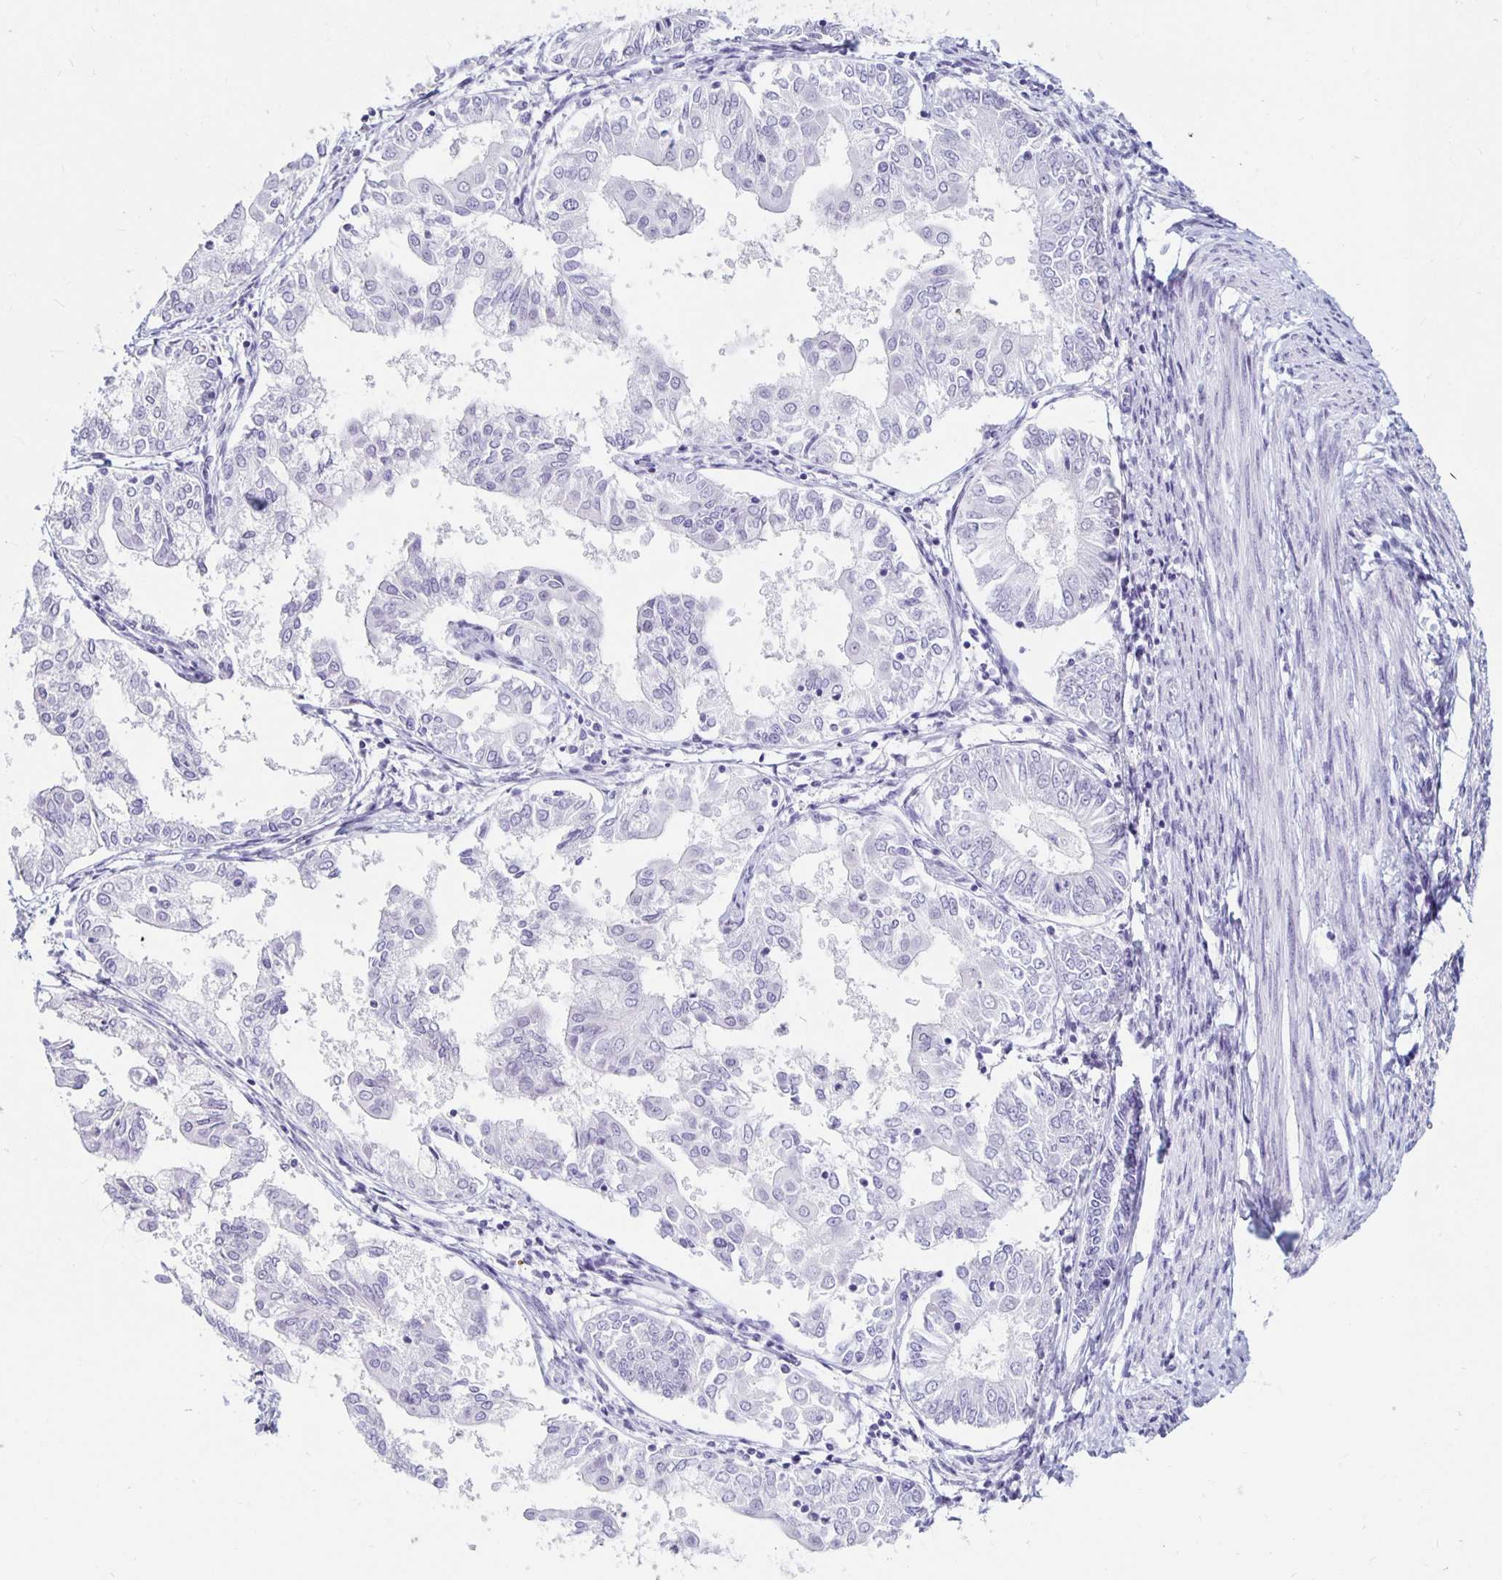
{"staining": {"intensity": "negative", "quantity": "none", "location": "none"}, "tissue": "endometrial cancer", "cell_type": "Tumor cells", "image_type": "cancer", "snomed": [{"axis": "morphology", "description": "Adenocarcinoma, NOS"}, {"axis": "topography", "description": "Endometrium"}], "caption": "Immunohistochemistry histopathology image of adenocarcinoma (endometrial) stained for a protein (brown), which demonstrates no positivity in tumor cells.", "gene": "KCNQ2", "patient": {"sex": "female", "age": 68}}